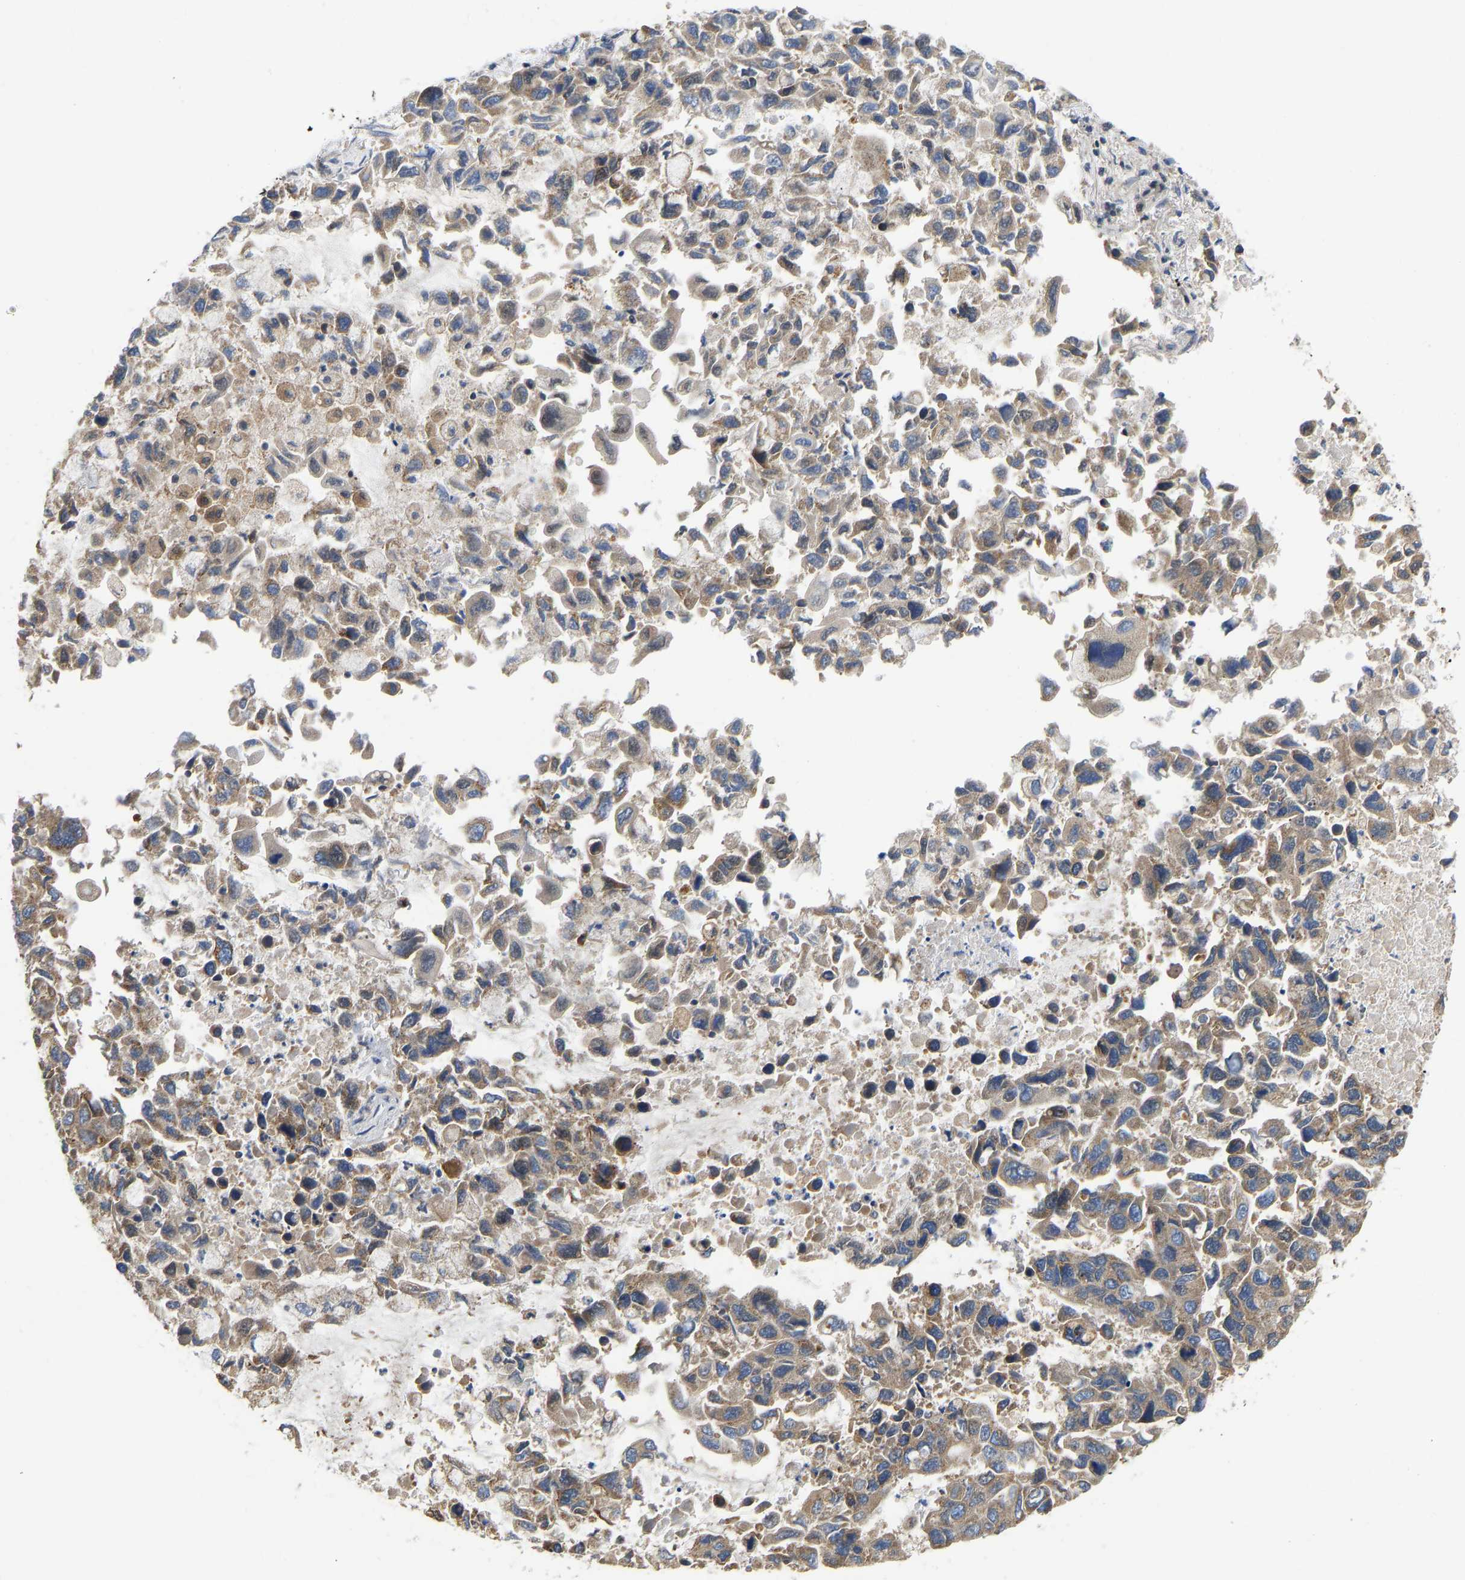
{"staining": {"intensity": "moderate", "quantity": ">75%", "location": "cytoplasmic/membranous"}, "tissue": "lung cancer", "cell_type": "Tumor cells", "image_type": "cancer", "snomed": [{"axis": "morphology", "description": "Adenocarcinoma, NOS"}, {"axis": "topography", "description": "Lung"}], "caption": "Tumor cells demonstrate medium levels of moderate cytoplasmic/membranous staining in about >75% of cells in human lung adenocarcinoma.", "gene": "FLNB", "patient": {"sex": "male", "age": 64}}